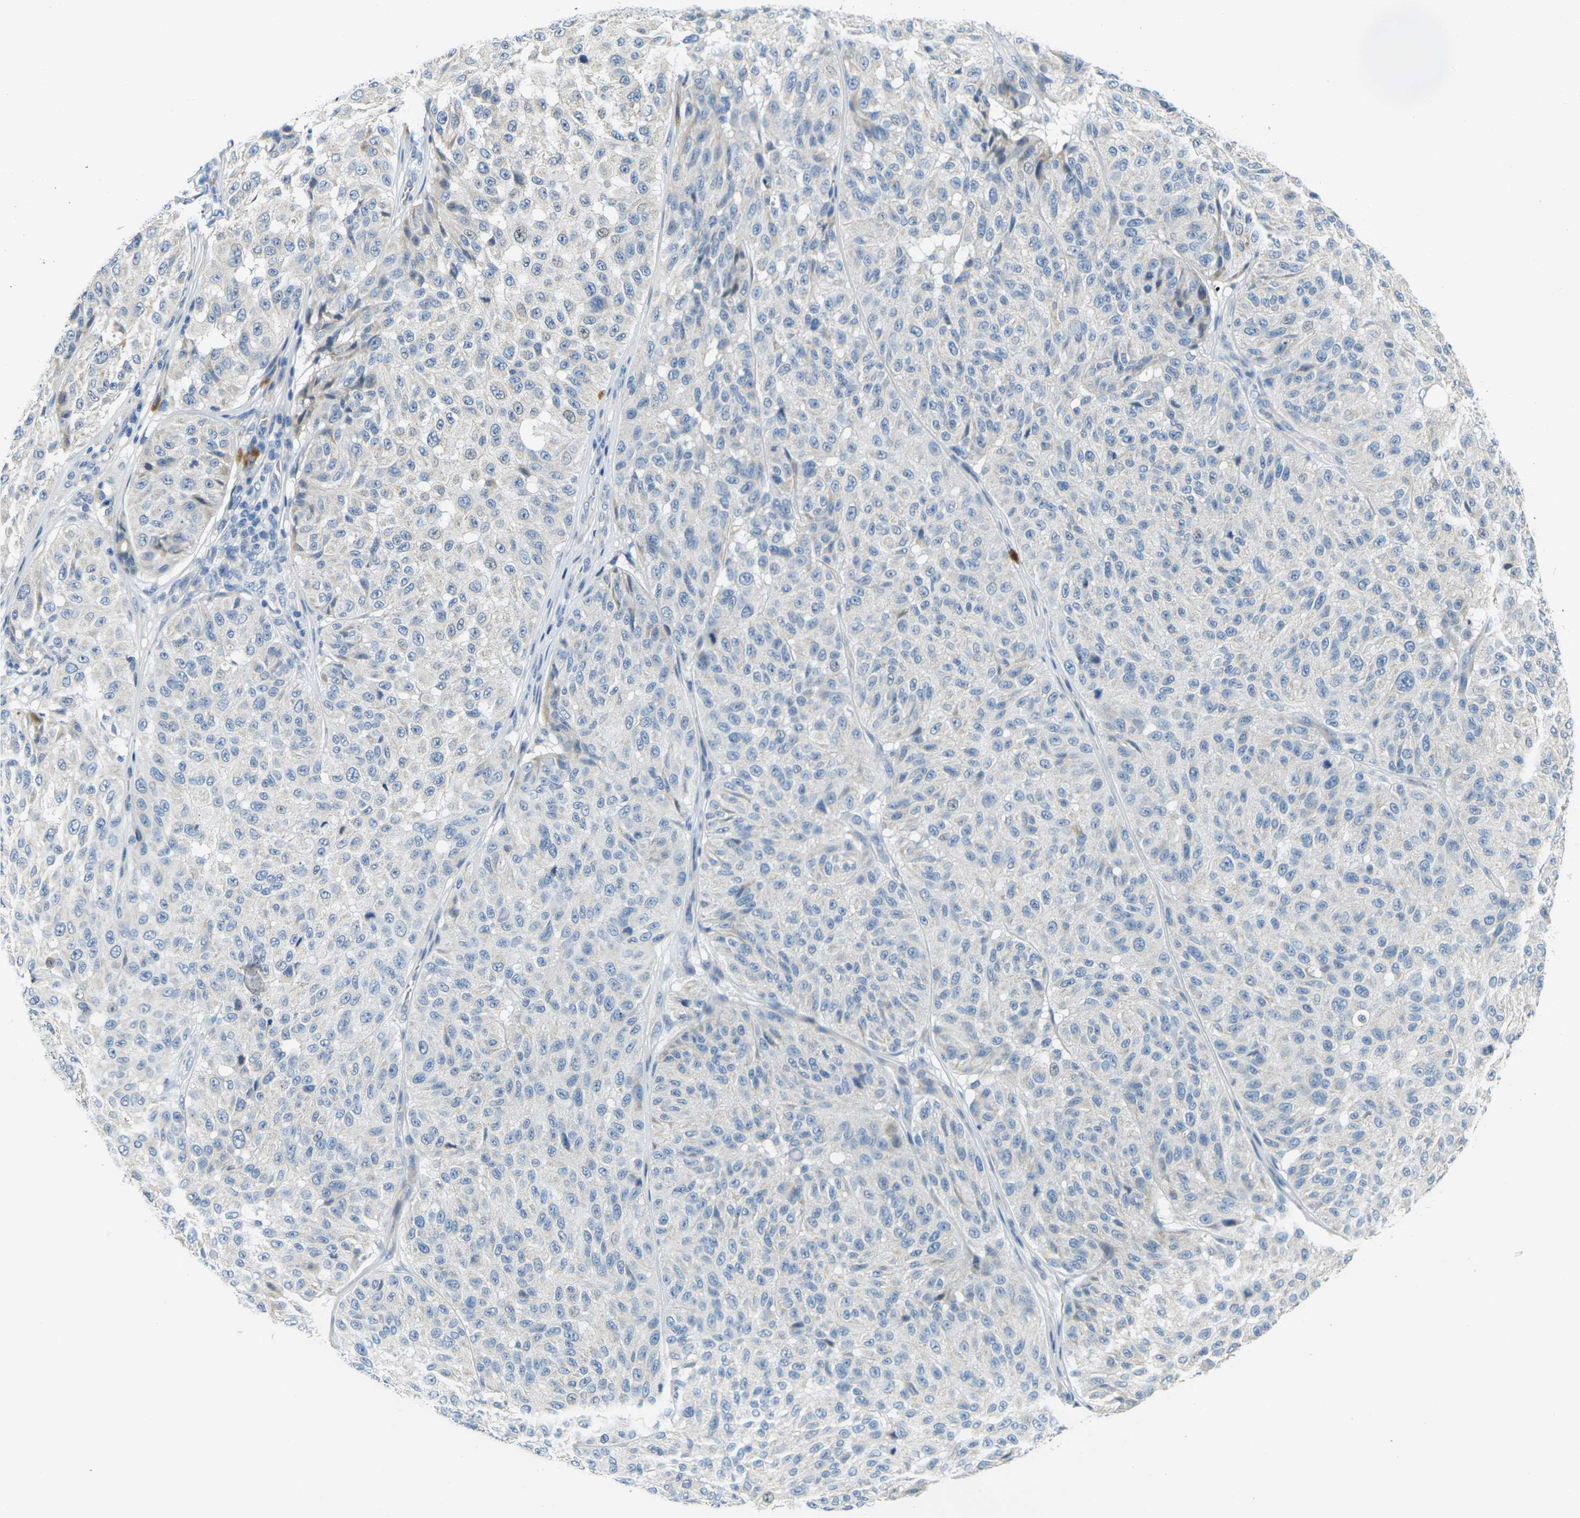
{"staining": {"intensity": "negative", "quantity": "none", "location": "none"}, "tissue": "melanoma", "cell_type": "Tumor cells", "image_type": "cancer", "snomed": [{"axis": "morphology", "description": "Malignant melanoma, NOS"}, {"axis": "topography", "description": "Skin"}], "caption": "Image shows no protein positivity in tumor cells of malignant melanoma tissue.", "gene": "SHISAL2B", "patient": {"sex": "female", "age": 46}}